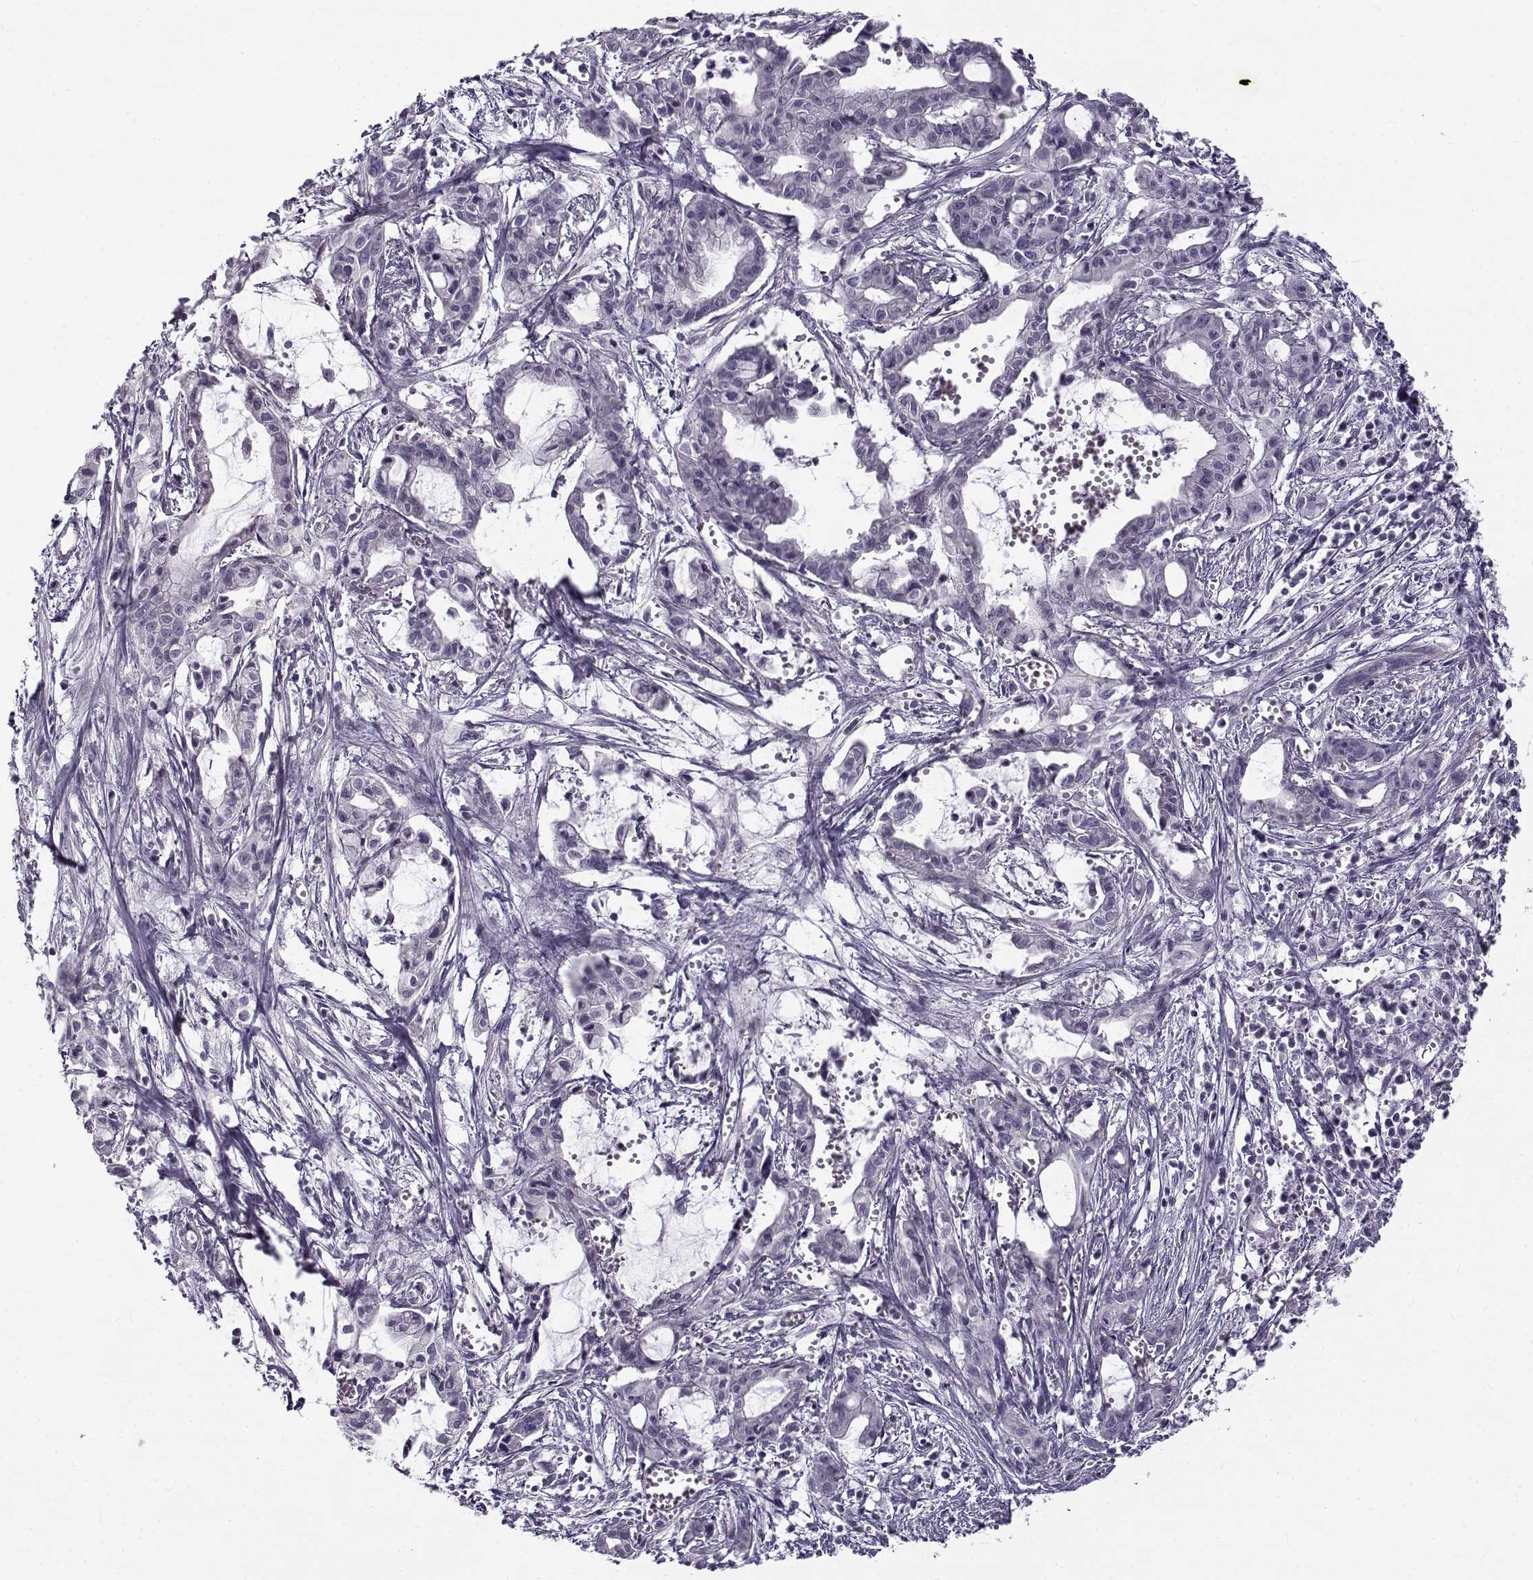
{"staining": {"intensity": "negative", "quantity": "none", "location": "none"}, "tissue": "pancreatic cancer", "cell_type": "Tumor cells", "image_type": "cancer", "snomed": [{"axis": "morphology", "description": "Adenocarcinoma, NOS"}, {"axis": "topography", "description": "Pancreas"}], "caption": "This is an immunohistochemistry (IHC) image of human pancreatic adenocarcinoma. There is no positivity in tumor cells.", "gene": "TEX55", "patient": {"sex": "male", "age": 48}}